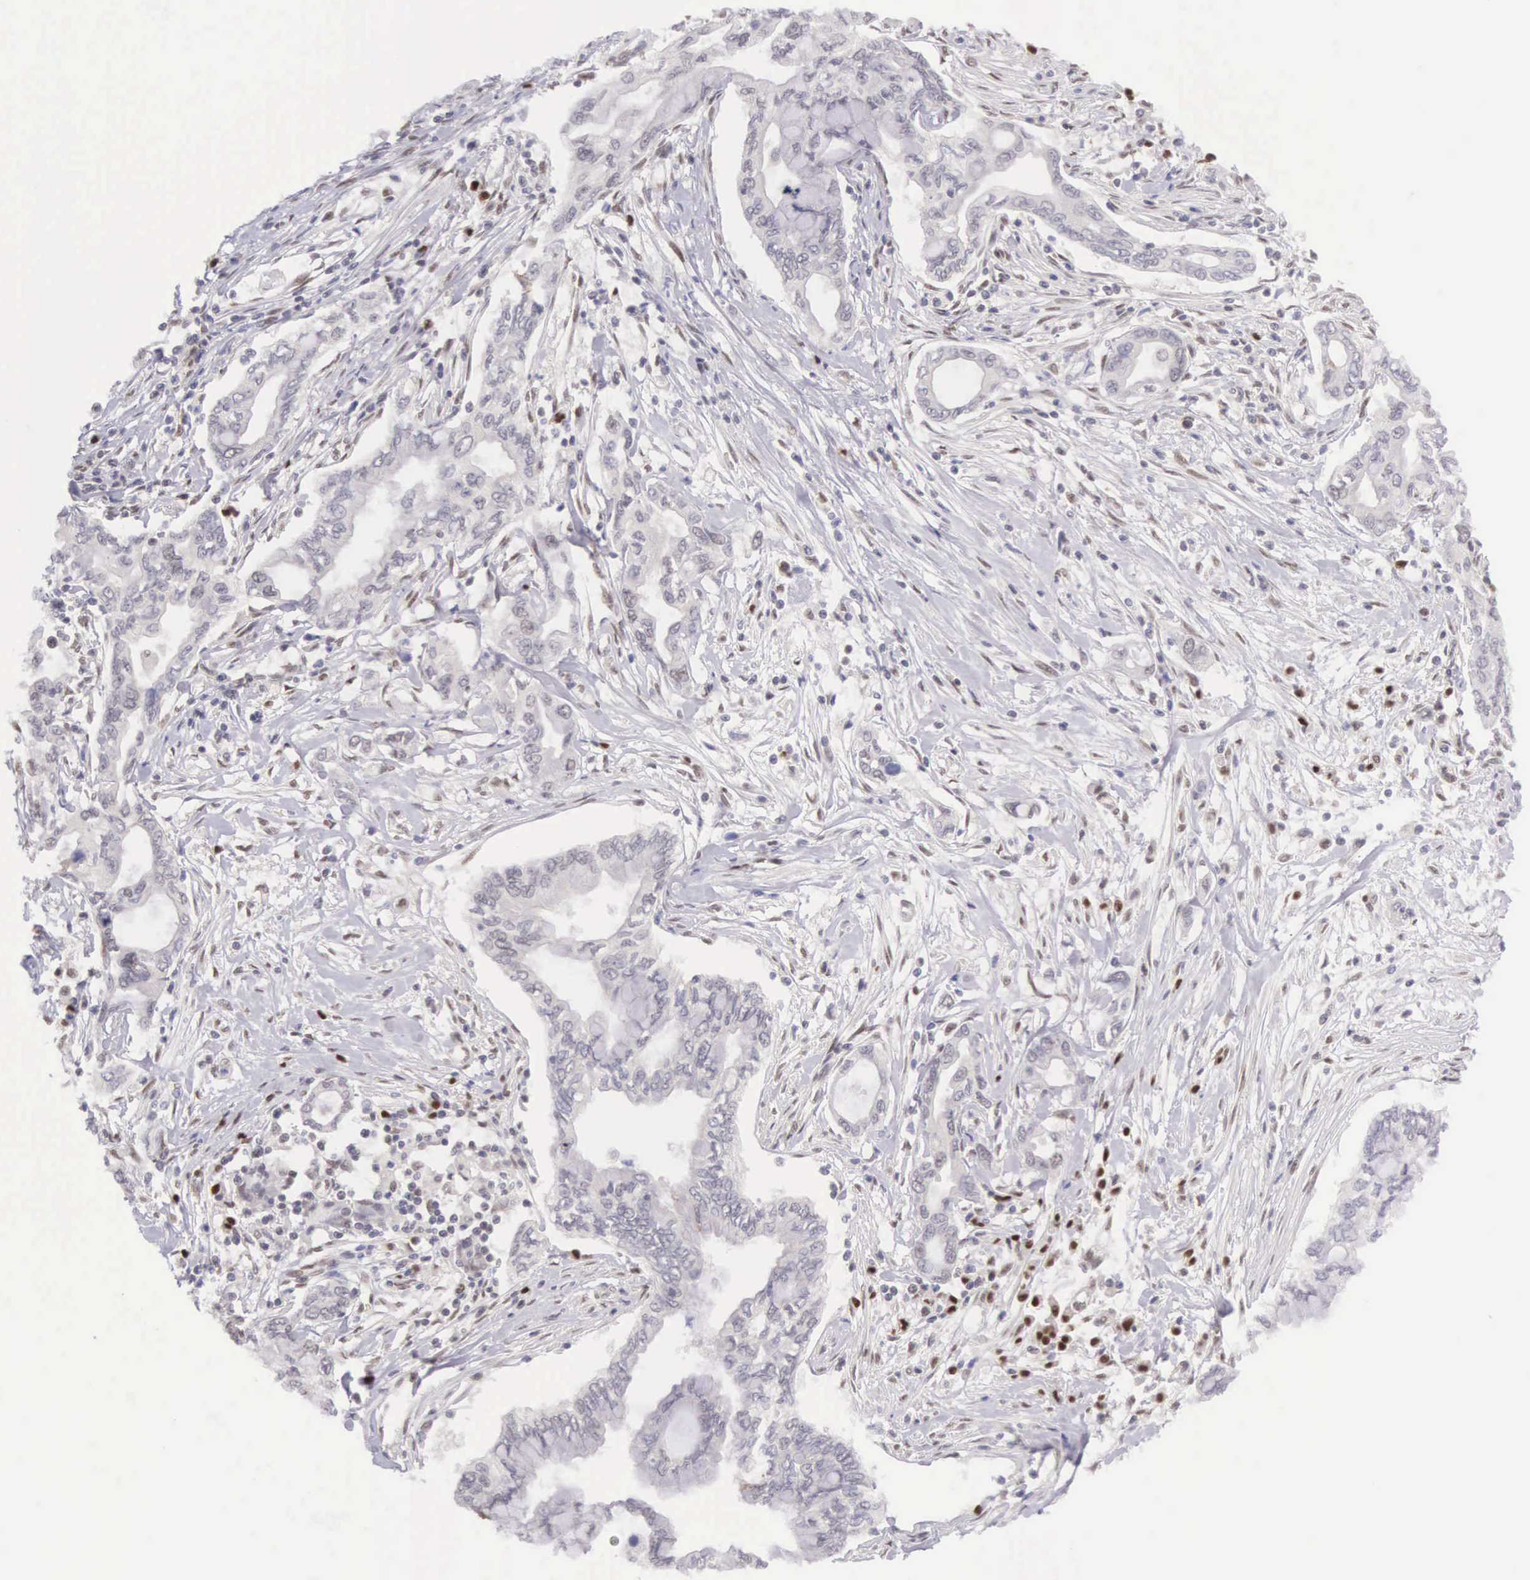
{"staining": {"intensity": "weak", "quantity": "<25%", "location": "nuclear"}, "tissue": "pancreatic cancer", "cell_type": "Tumor cells", "image_type": "cancer", "snomed": [{"axis": "morphology", "description": "Adenocarcinoma, NOS"}, {"axis": "topography", "description": "Pancreas"}], "caption": "Pancreatic adenocarcinoma was stained to show a protein in brown. There is no significant staining in tumor cells.", "gene": "CCDC117", "patient": {"sex": "female", "age": 57}}